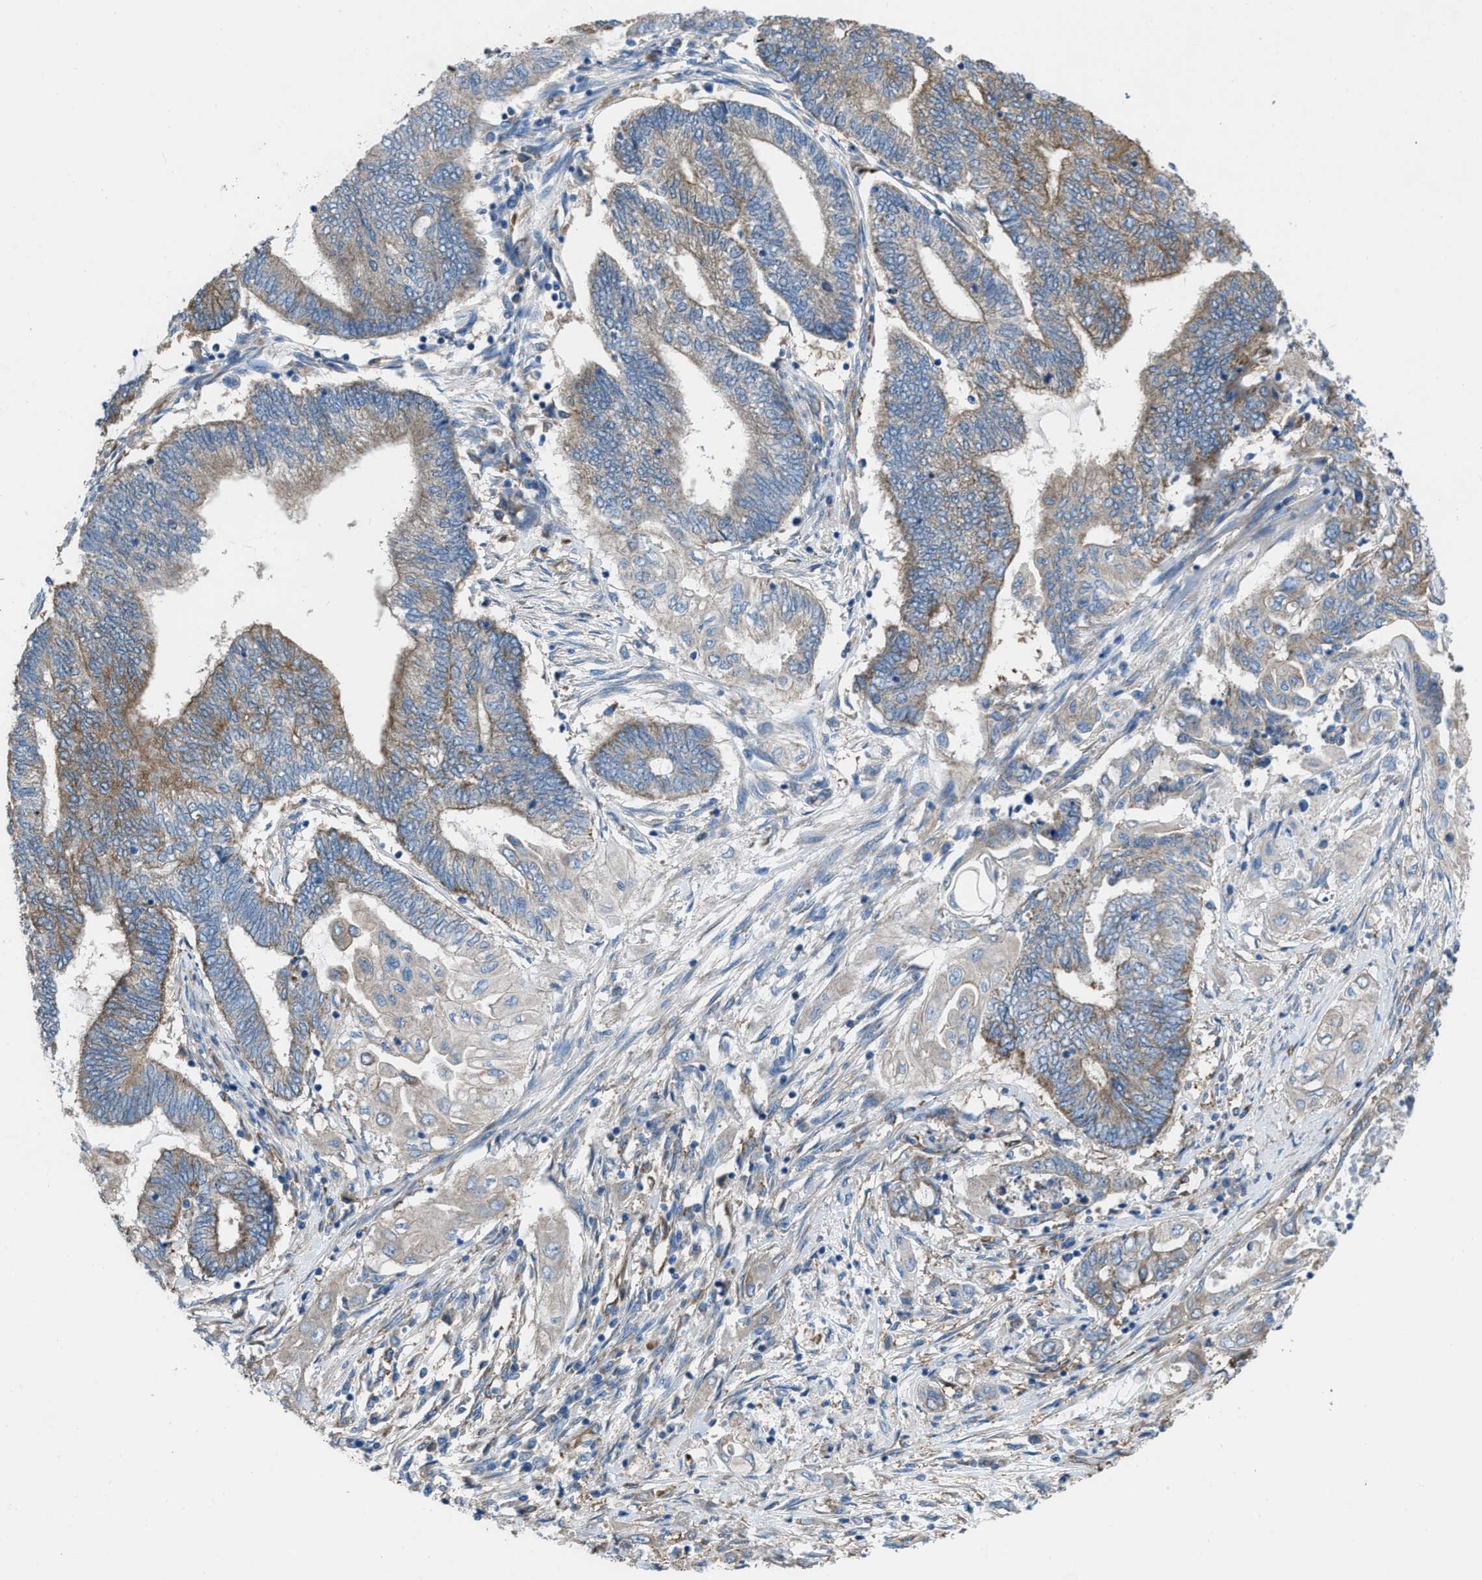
{"staining": {"intensity": "weak", "quantity": ">75%", "location": "cytoplasmic/membranous"}, "tissue": "endometrial cancer", "cell_type": "Tumor cells", "image_type": "cancer", "snomed": [{"axis": "morphology", "description": "Adenocarcinoma, NOS"}, {"axis": "topography", "description": "Uterus"}, {"axis": "topography", "description": "Endometrium"}], "caption": "IHC photomicrograph of neoplastic tissue: human adenocarcinoma (endometrial) stained using immunohistochemistry exhibits low levels of weak protein expression localized specifically in the cytoplasmic/membranous of tumor cells, appearing as a cytoplasmic/membranous brown color.", "gene": "DOLPP1", "patient": {"sex": "female", "age": 70}}